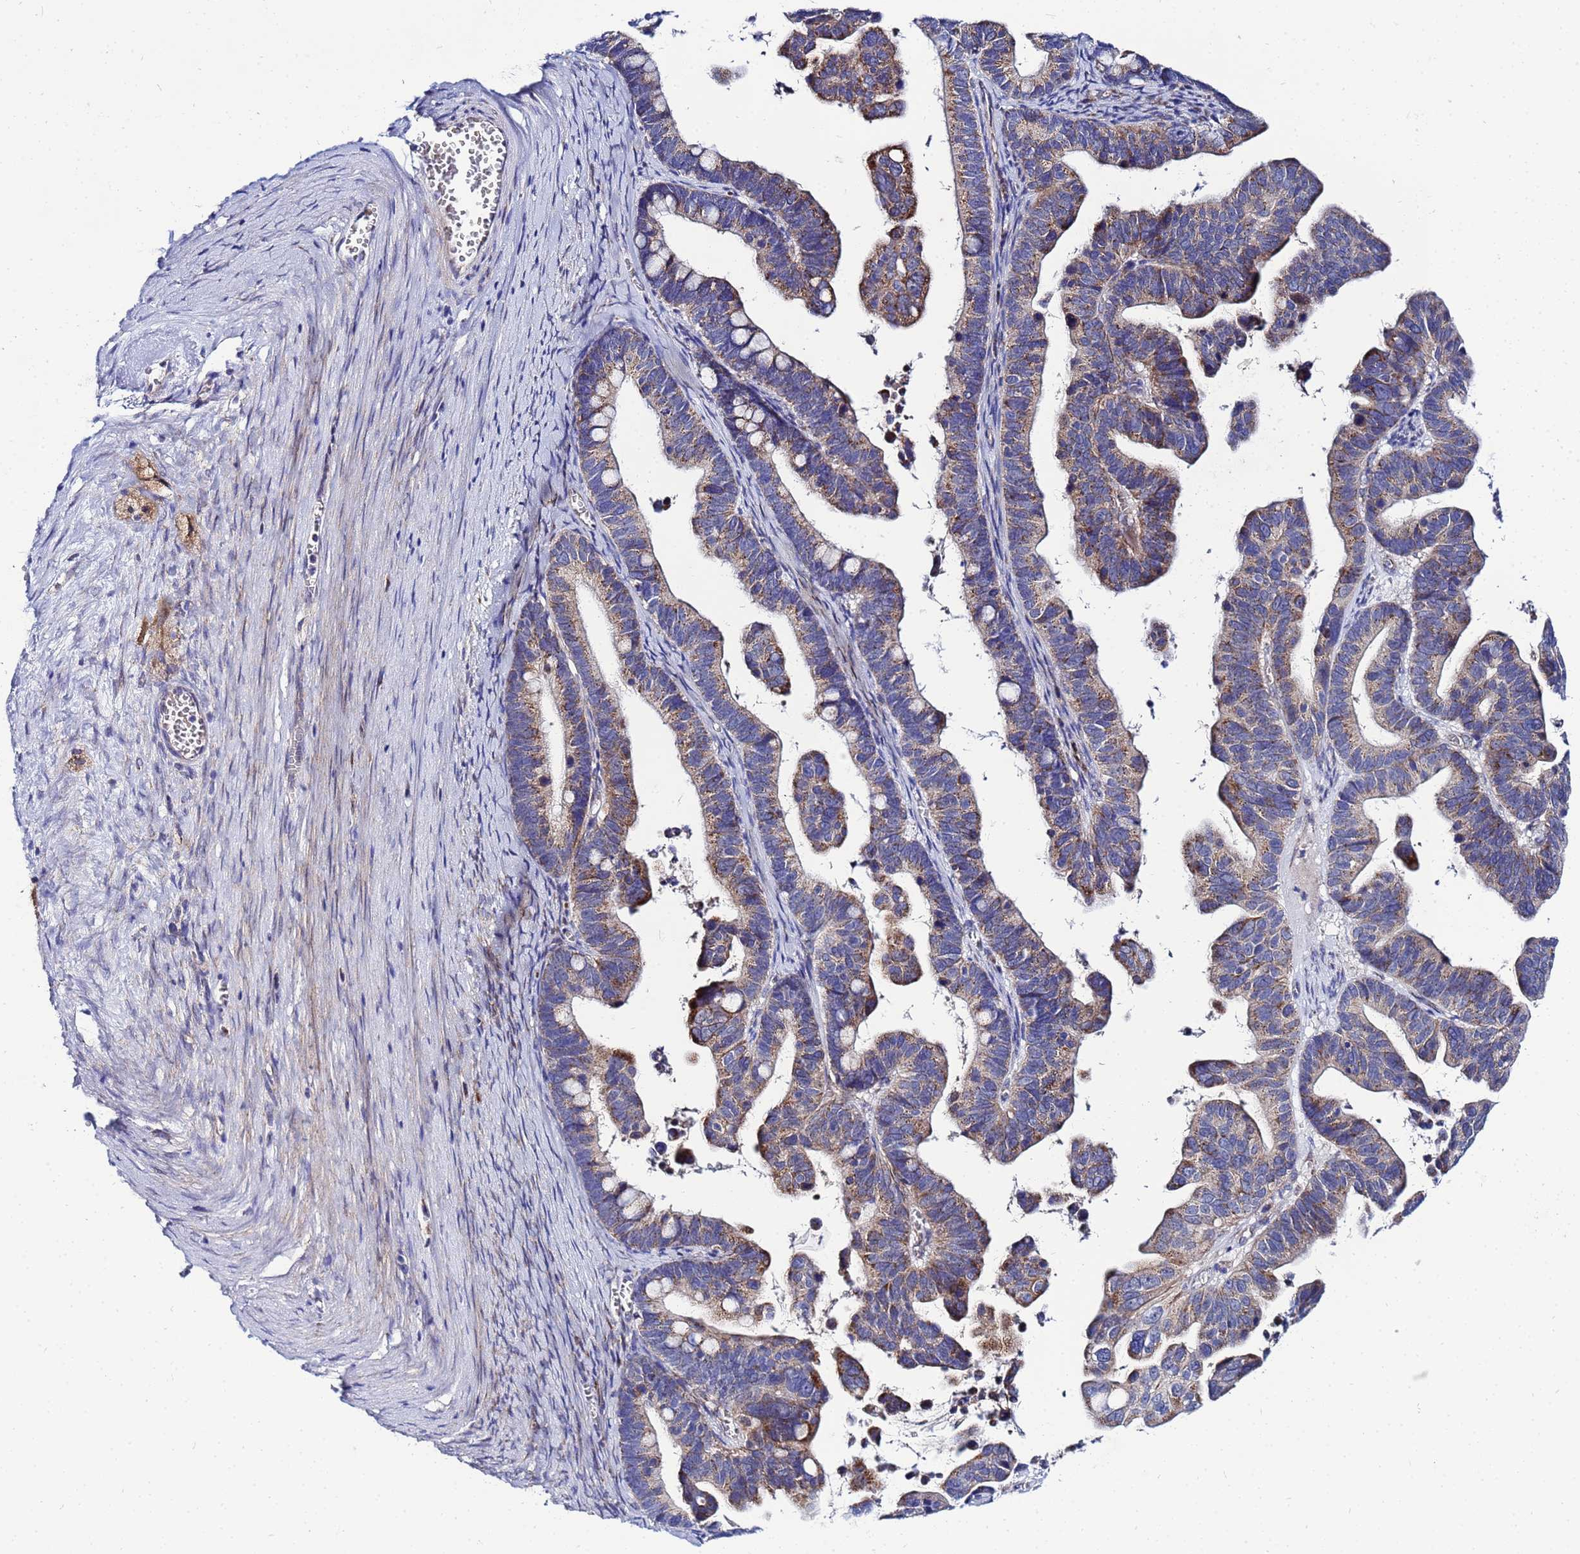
{"staining": {"intensity": "weak", "quantity": ">75%", "location": "cytoplasmic/membranous"}, "tissue": "ovarian cancer", "cell_type": "Tumor cells", "image_type": "cancer", "snomed": [{"axis": "morphology", "description": "Cystadenocarcinoma, serous, NOS"}, {"axis": "topography", "description": "Ovary"}], "caption": "Protein expression analysis of human ovarian cancer reveals weak cytoplasmic/membranous positivity in about >75% of tumor cells.", "gene": "FAHD2A", "patient": {"sex": "female", "age": 56}}